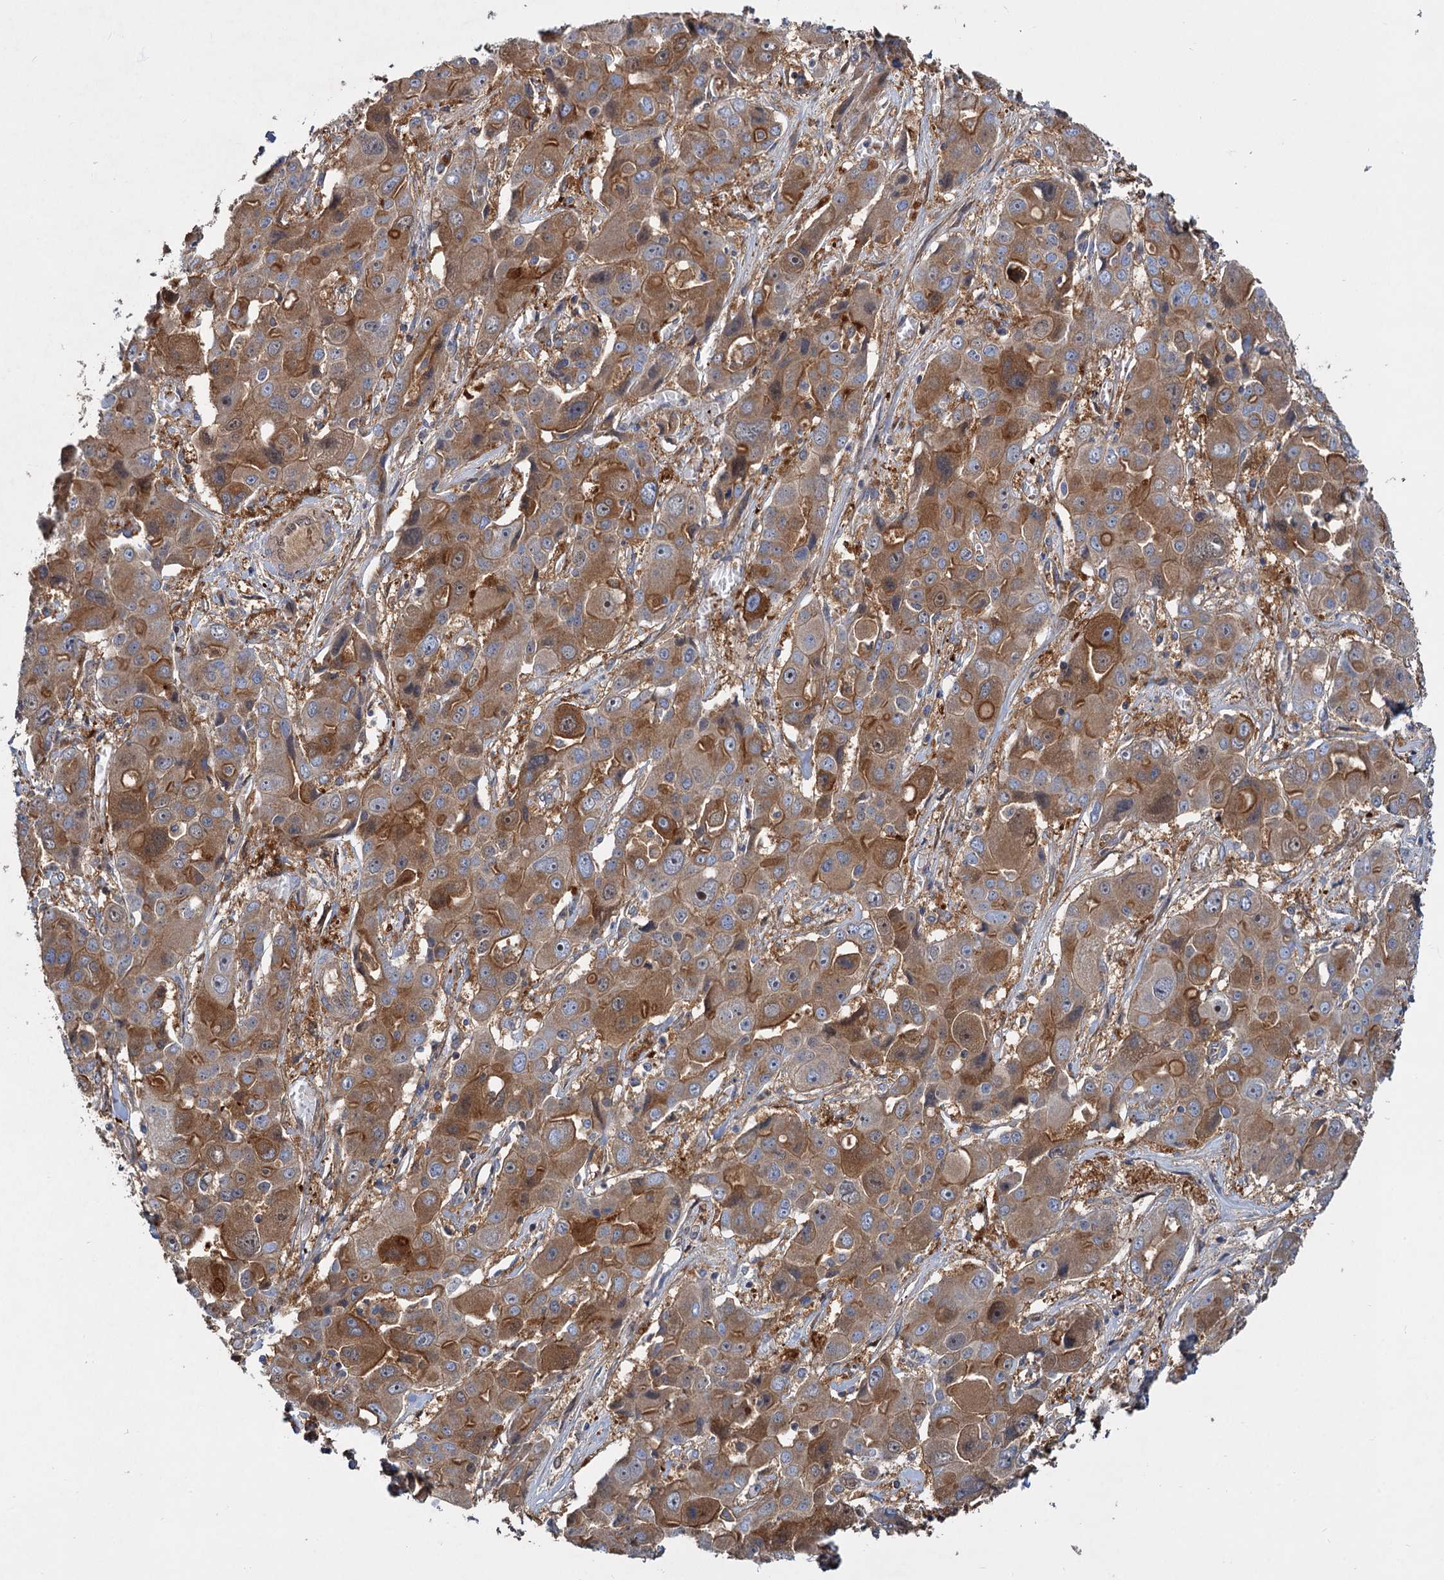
{"staining": {"intensity": "moderate", "quantity": ">75%", "location": "cytoplasmic/membranous"}, "tissue": "liver cancer", "cell_type": "Tumor cells", "image_type": "cancer", "snomed": [{"axis": "morphology", "description": "Cholangiocarcinoma"}, {"axis": "topography", "description": "Liver"}], "caption": "Liver cancer (cholangiocarcinoma) tissue displays moderate cytoplasmic/membranous positivity in approximately >75% of tumor cells", "gene": "ALKBH7", "patient": {"sex": "male", "age": 67}}